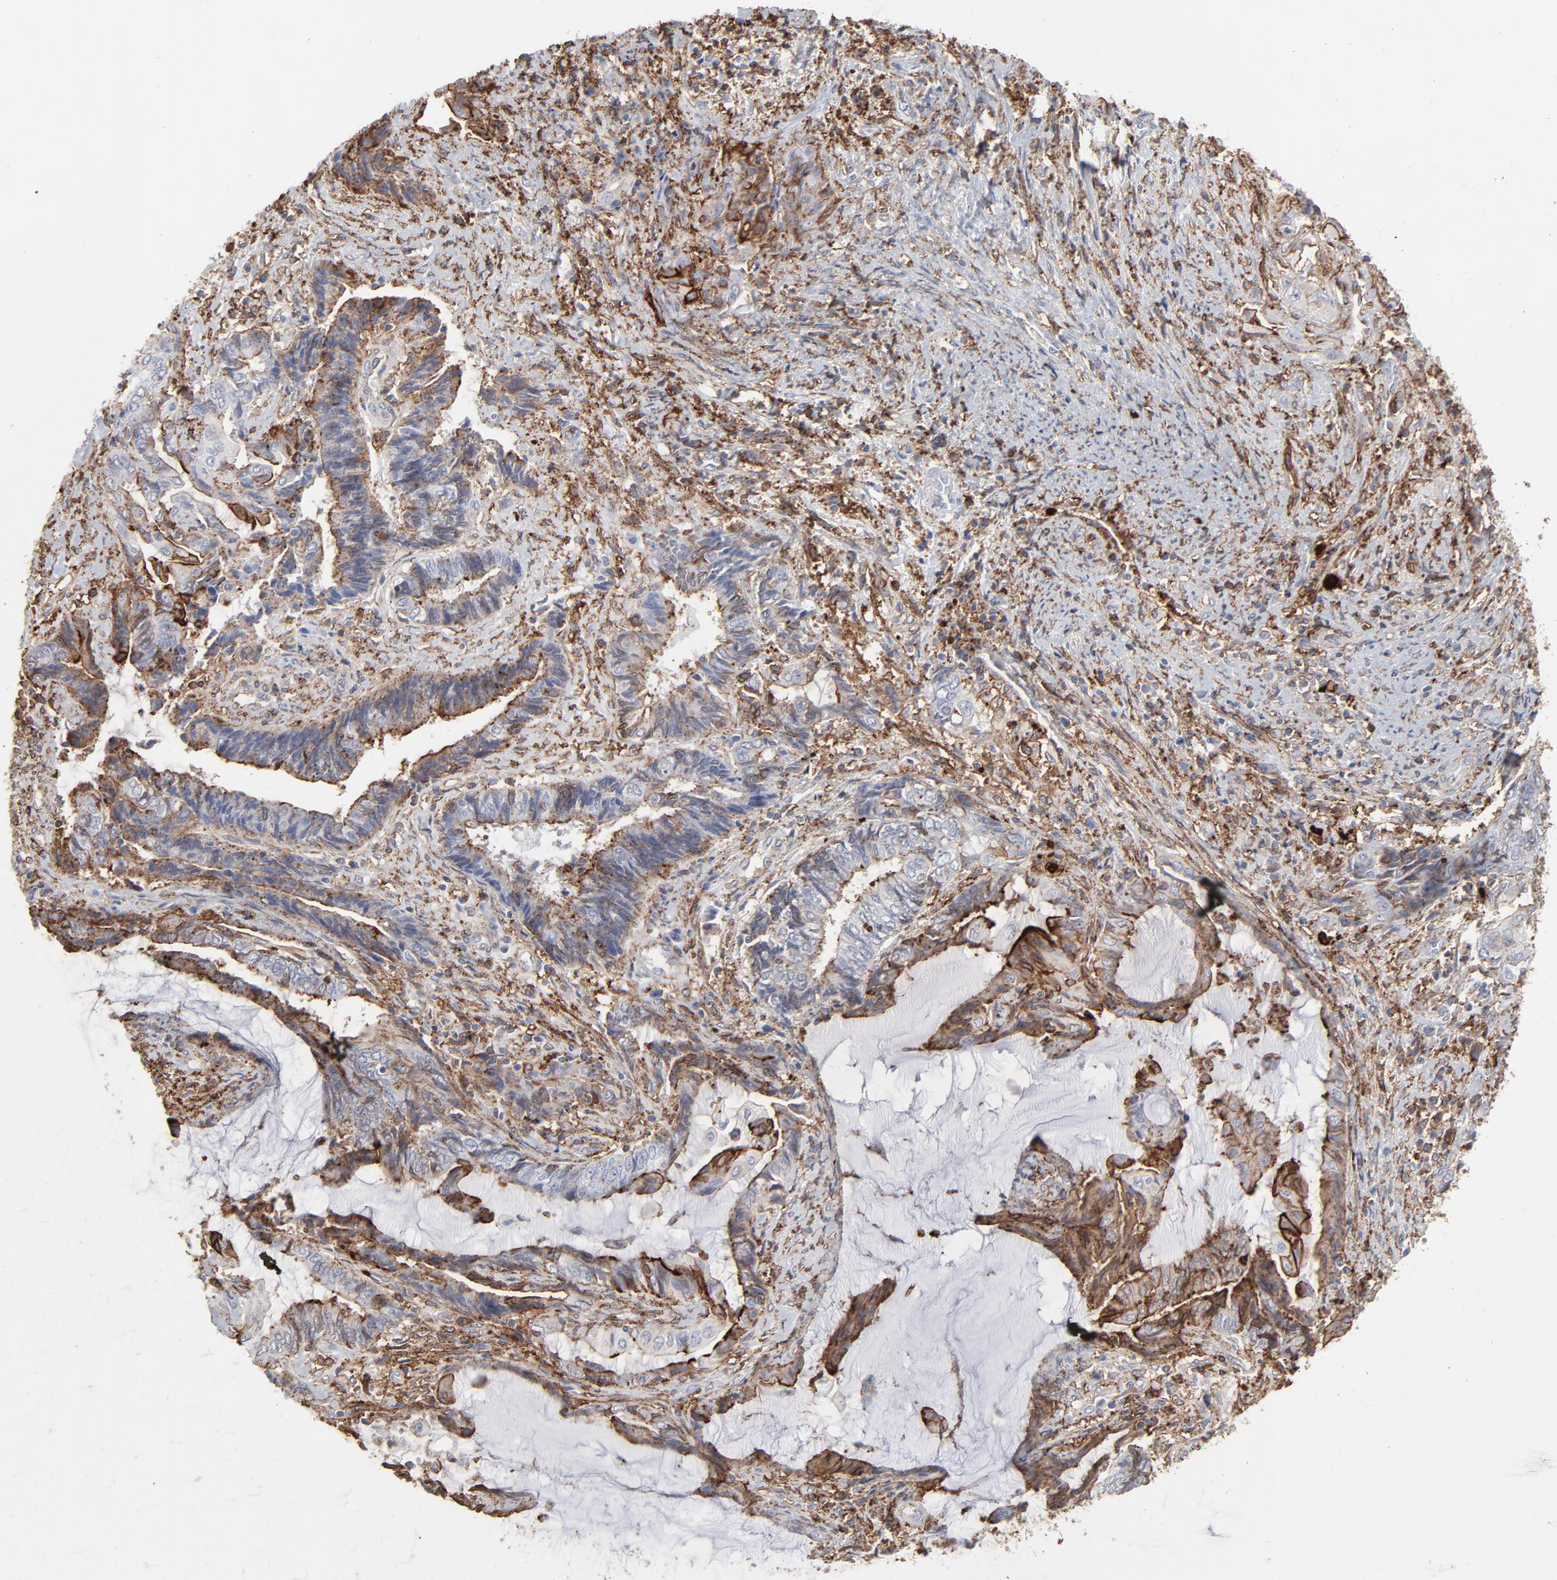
{"staining": {"intensity": "moderate", "quantity": "25%-75%", "location": "cytoplasmic/membranous"}, "tissue": "endometrial cancer", "cell_type": "Tumor cells", "image_type": "cancer", "snomed": [{"axis": "morphology", "description": "Adenocarcinoma, NOS"}, {"axis": "topography", "description": "Uterus"}, {"axis": "topography", "description": "Endometrium"}], "caption": "Immunohistochemistry (IHC) photomicrograph of neoplastic tissue: endometrial cancer stained using IHC displays medium levels of moderate protein expression localized specifically in the cytoplasmic/membranous of tumor cells, appearing as a cytoplasmic/membranous brown color.", "gene": "ANXA5", "patient": {"sex": "female", "age": 70}}